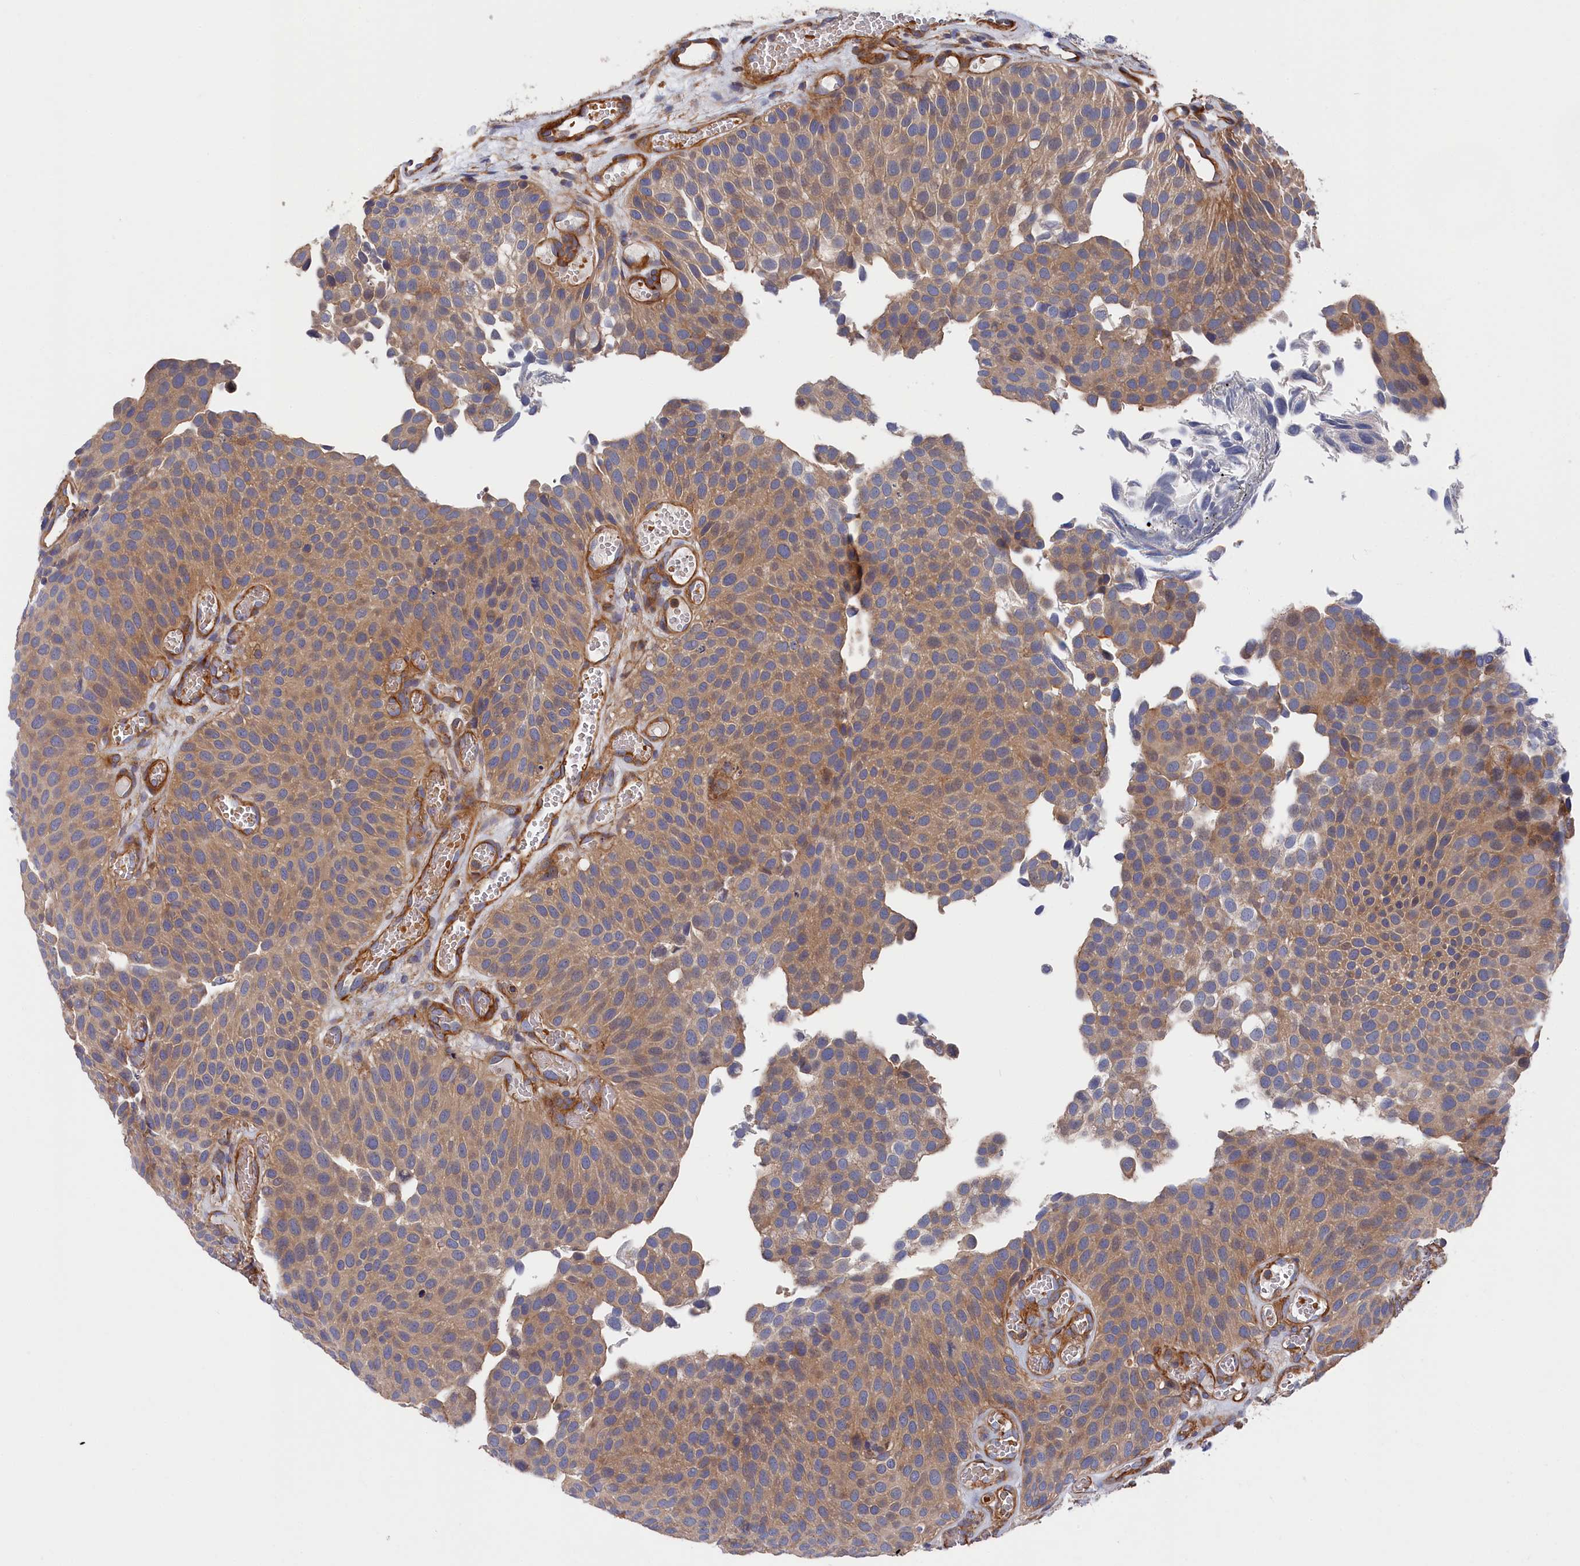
{"staining": {"intensity": "moderate", "quantity": ">75%", "location": "cytoplasmic/membranous"}, "tissue": "urothelial cancer", "cell_type": "Tumor cells", "image_type": "cancer", "snomed": [{"axis": "morphology", "description": "Urothelial carcinoma, Low grade"}, {"axis": "topography", "description": "Urinary bladder"}], "caption": "A brown stain shows moderate cytoplasmic/membranous staining of a protein in low-grade urothelial carcinoma tumor cells.", "gene": "LDHD", "patient": {"sex": "male", "age": 89}}